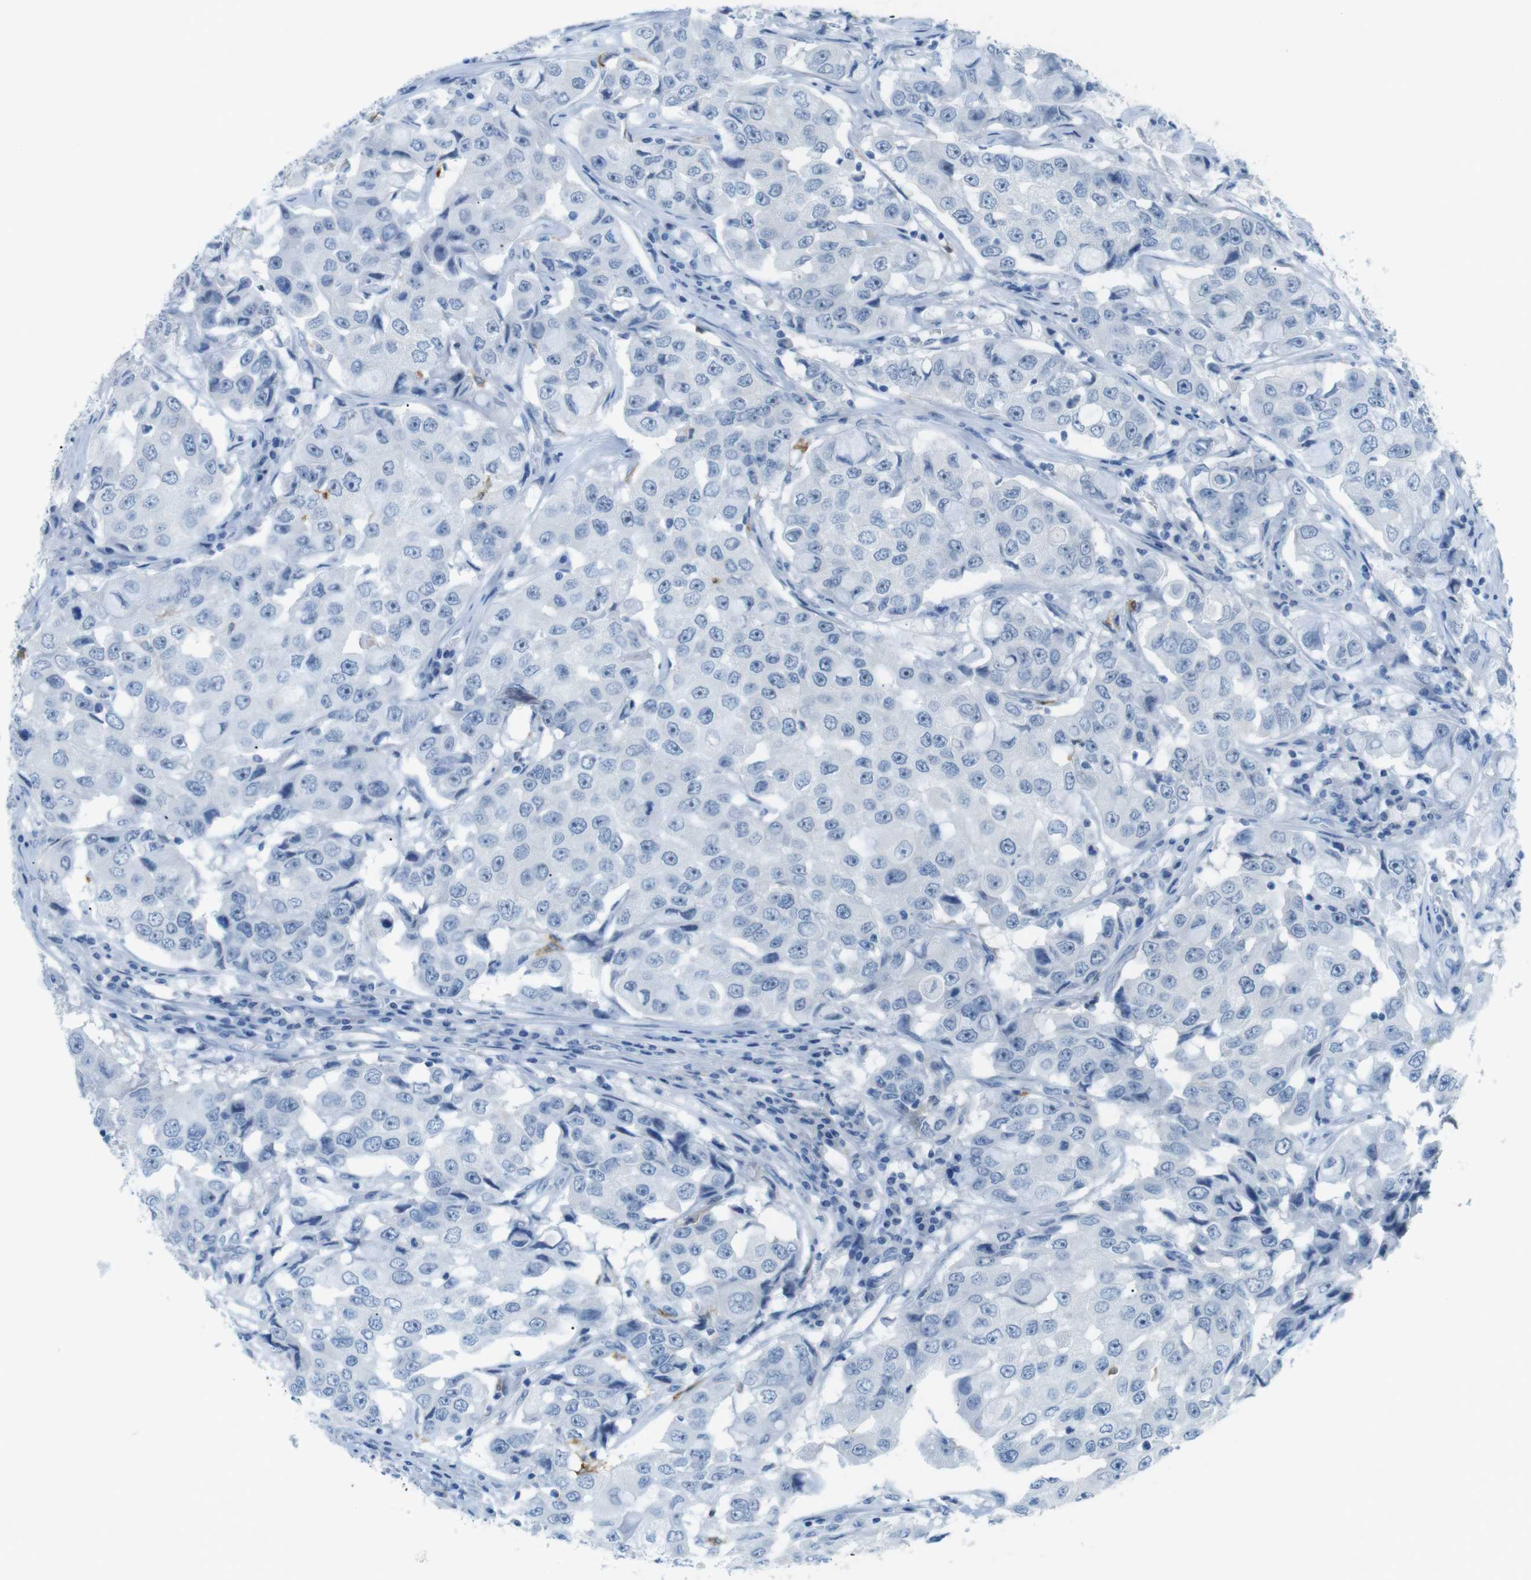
{"staining": {"intensity": "negative", "quantity": "none", "location": "none"}, "tissue": "breast cancer", "cell_type": "Tumor cells", "image_type": "cancer", "snomed": [{"axis": "morphology", "description": "Duct carcinoma"}, {"axis": "topography", "description": "Breast"}], "caption": "Breast infiltrating ductal carcinoma stained for a protein using immunohistochemistry displays no positivity tumor cells.", "gene": "MCEMP1", "patient": {"sex": "female", "age": 27}}